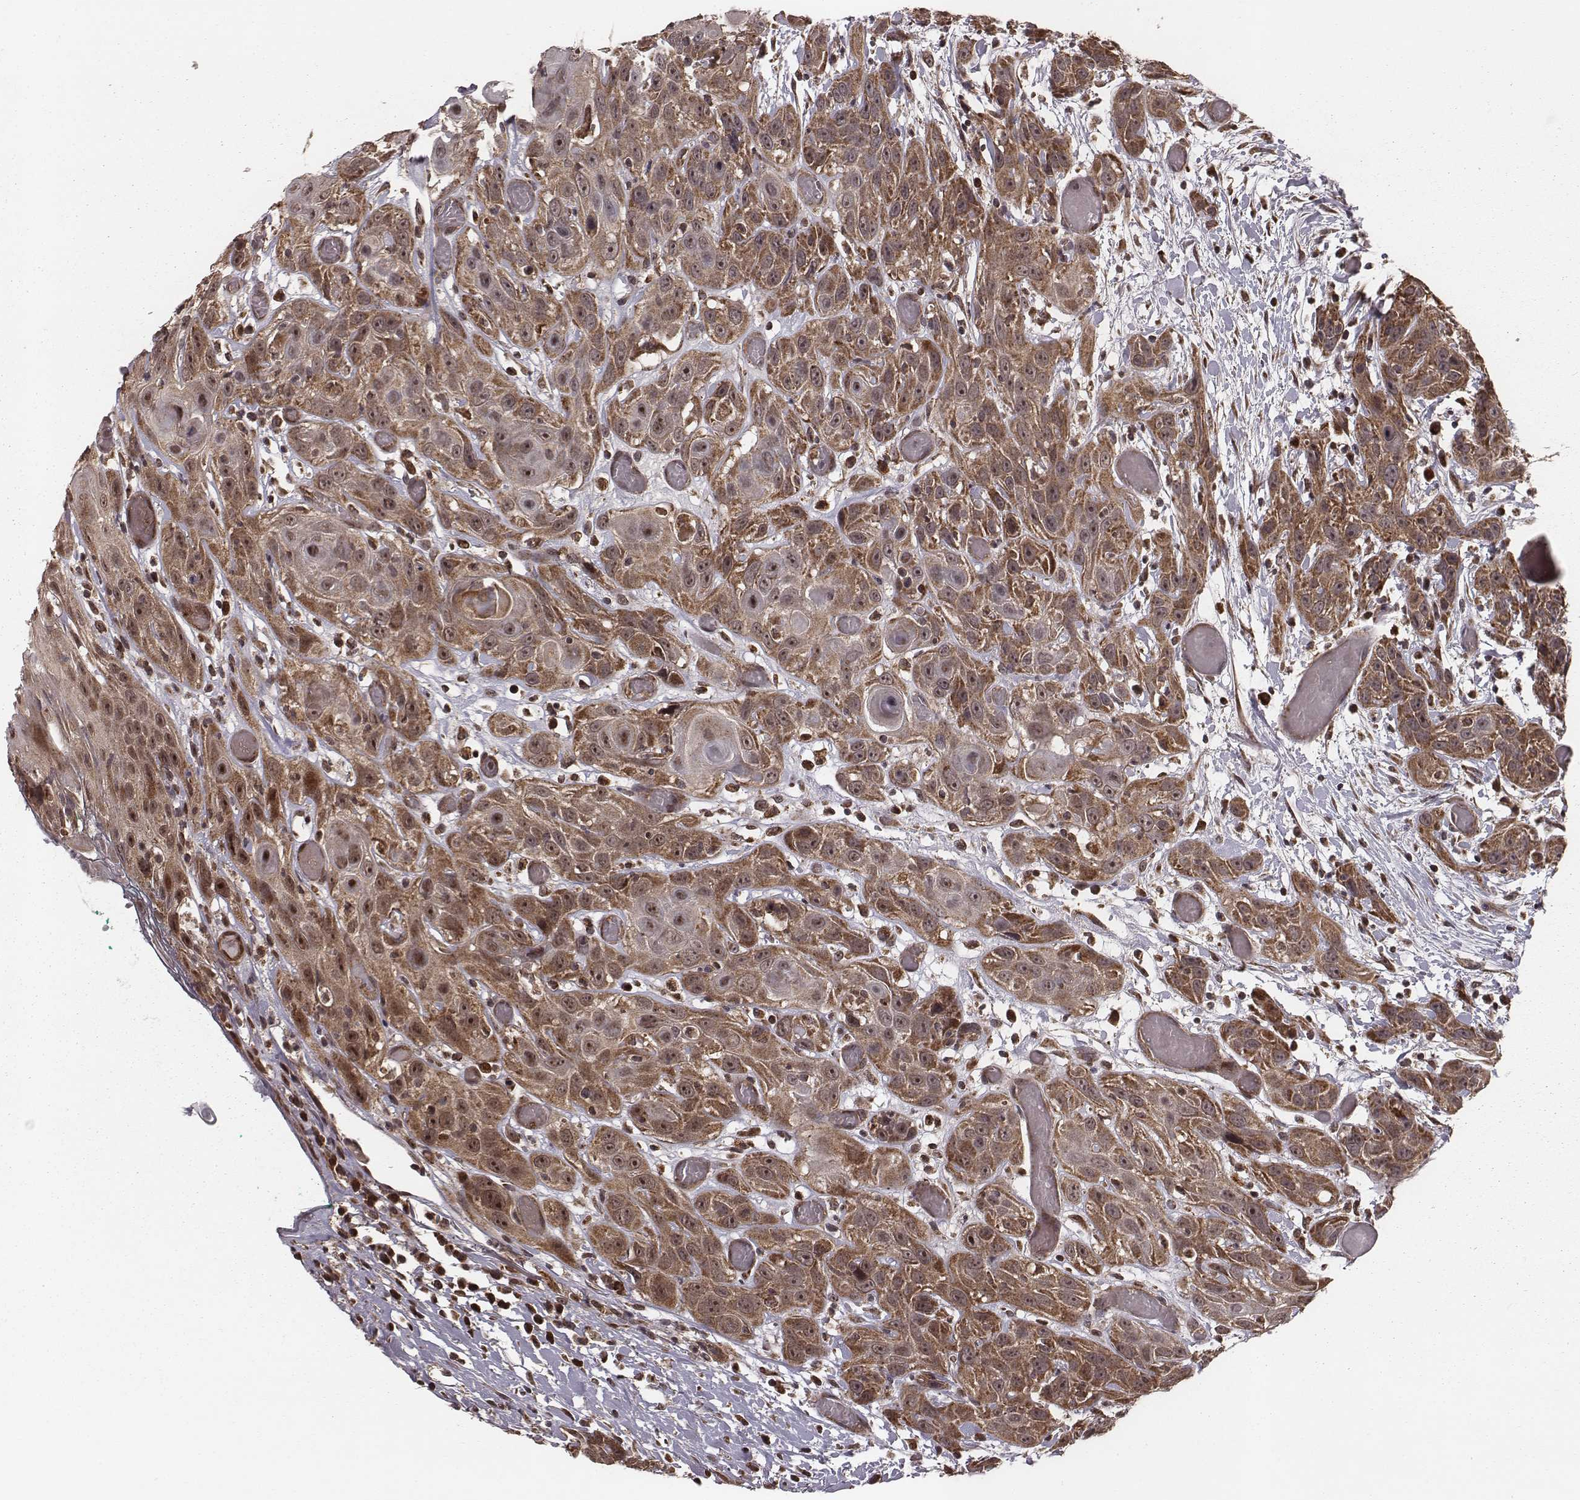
{"staining": {"intensity": "moderate", "quantity": ">75%", "location": "cytoplasmic/membranous"}, "tissue": "head and neck cancer", "cell_type": "Tumor cells", "image_type": "cancer", "snomed": [{"axis": "morphology", "description": "Normal tissue, NOS"}, {"axis": "morphology", "description": "Squamous cell carcinoma, NOS"}, {"axis": "topography", "description": "Oral tissue"}, {"axis": "topography", "description": "Salivary gland"}, {"axis": "topography", "description": "Head-Neck"}], "caption": "Immunohistochemistry image of neoplastic tissue: head and neck cancer (squamous cell carcinoma) stained using immunohistochemistry (IHC) shows medium levels of moderate protein expression localized specifically in the cytoplasmic/membranous of tumor cells, appearing as a cytoplasmic/membranous brown color.", "gene": "ZDHHC21", "patient": {"sex": "female", "age": 62}}